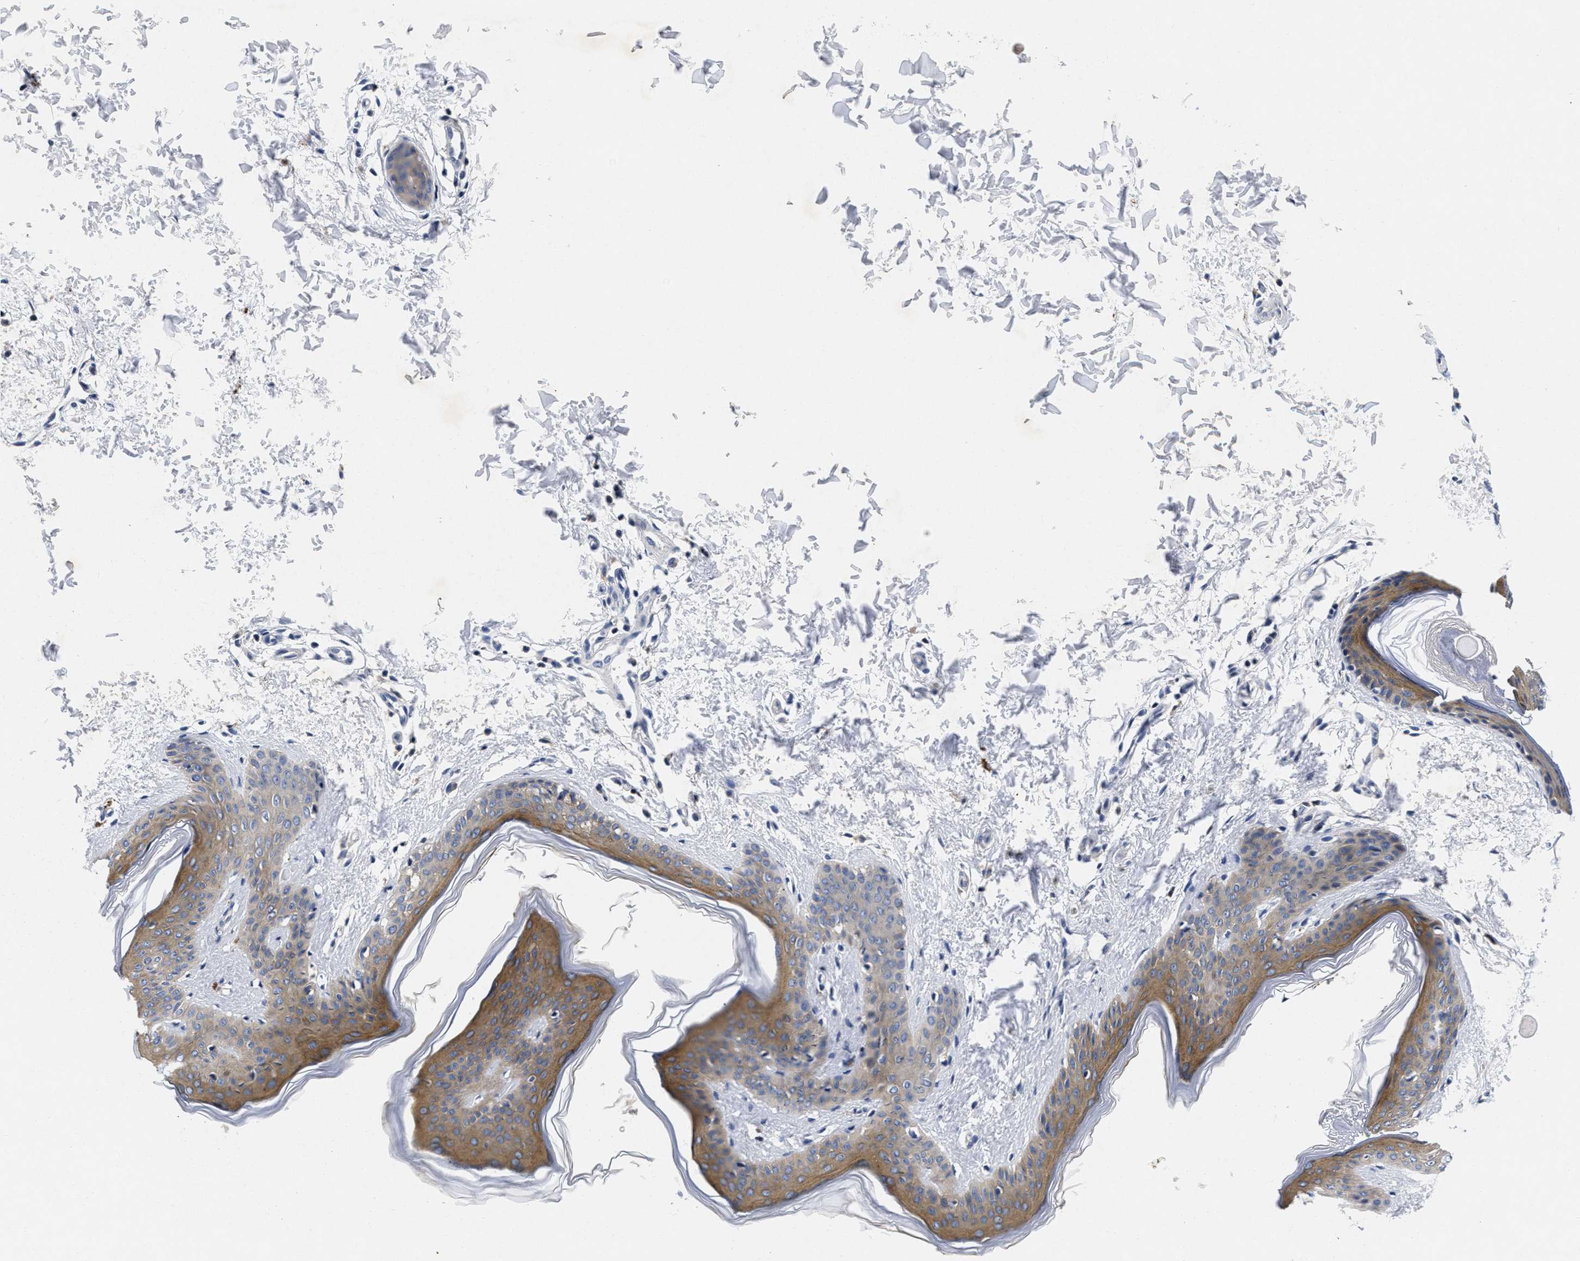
{"staining": {"intensity": "negative", "quantity": "none", "location": "none"}, "tissue": "skin", "cell_type": "Fibroblasts", "image_type": "normal", "snomed": [{"axis": "morphology", "description": "Normal tissue, NOS"}, {"axis": "topography", "description": "Skin"}], "caption": "DAB immunohistochemical staining of unremarkable human skin reveals no significant staining in fibroblasts.", "gene": "LAD1", "patient": {"sex": "female", "age": 17}}